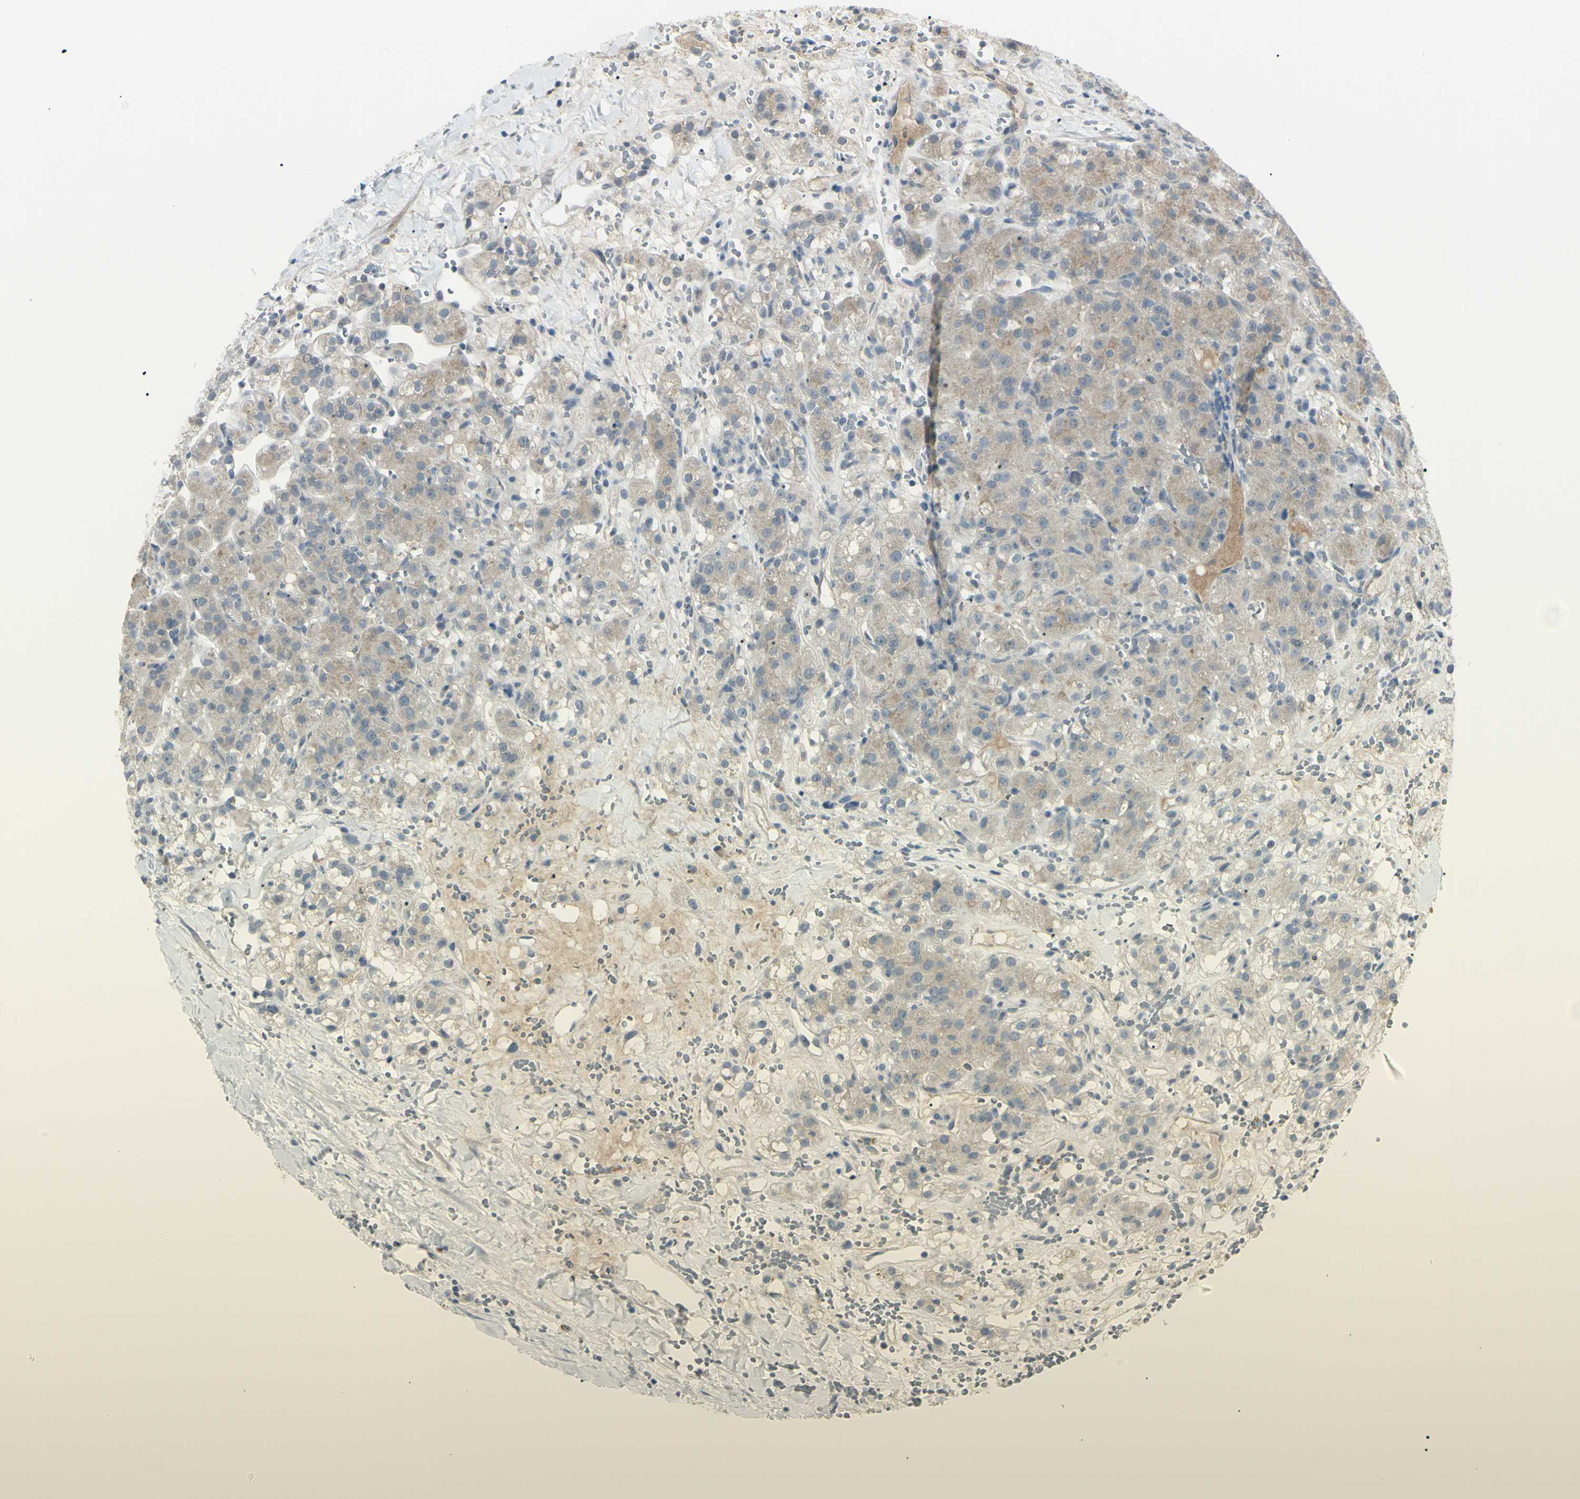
{"staining": {"intensity": "weak", "quantity": "25%-75%", "location": "cytoplasmic/membranous"}, "tissue": "renal cancer", "cell_type": "Tumor cells", "image_type": "cancer", "snomed": [{"axis": "morphology", "description": "Adenocarcinoma, NOS"}, {"axis": "topography", "description": "Kidney"}], "caption": "A brown stain highlights weak cytoplasmic/membranous expression of a protein in adenocarcinoma (renal) tumor cells. (DAB IHC with brightfield microscopy, high magnification).", "gene": "SH3GL2", "patient": {"sex": "male", "age": 61}}